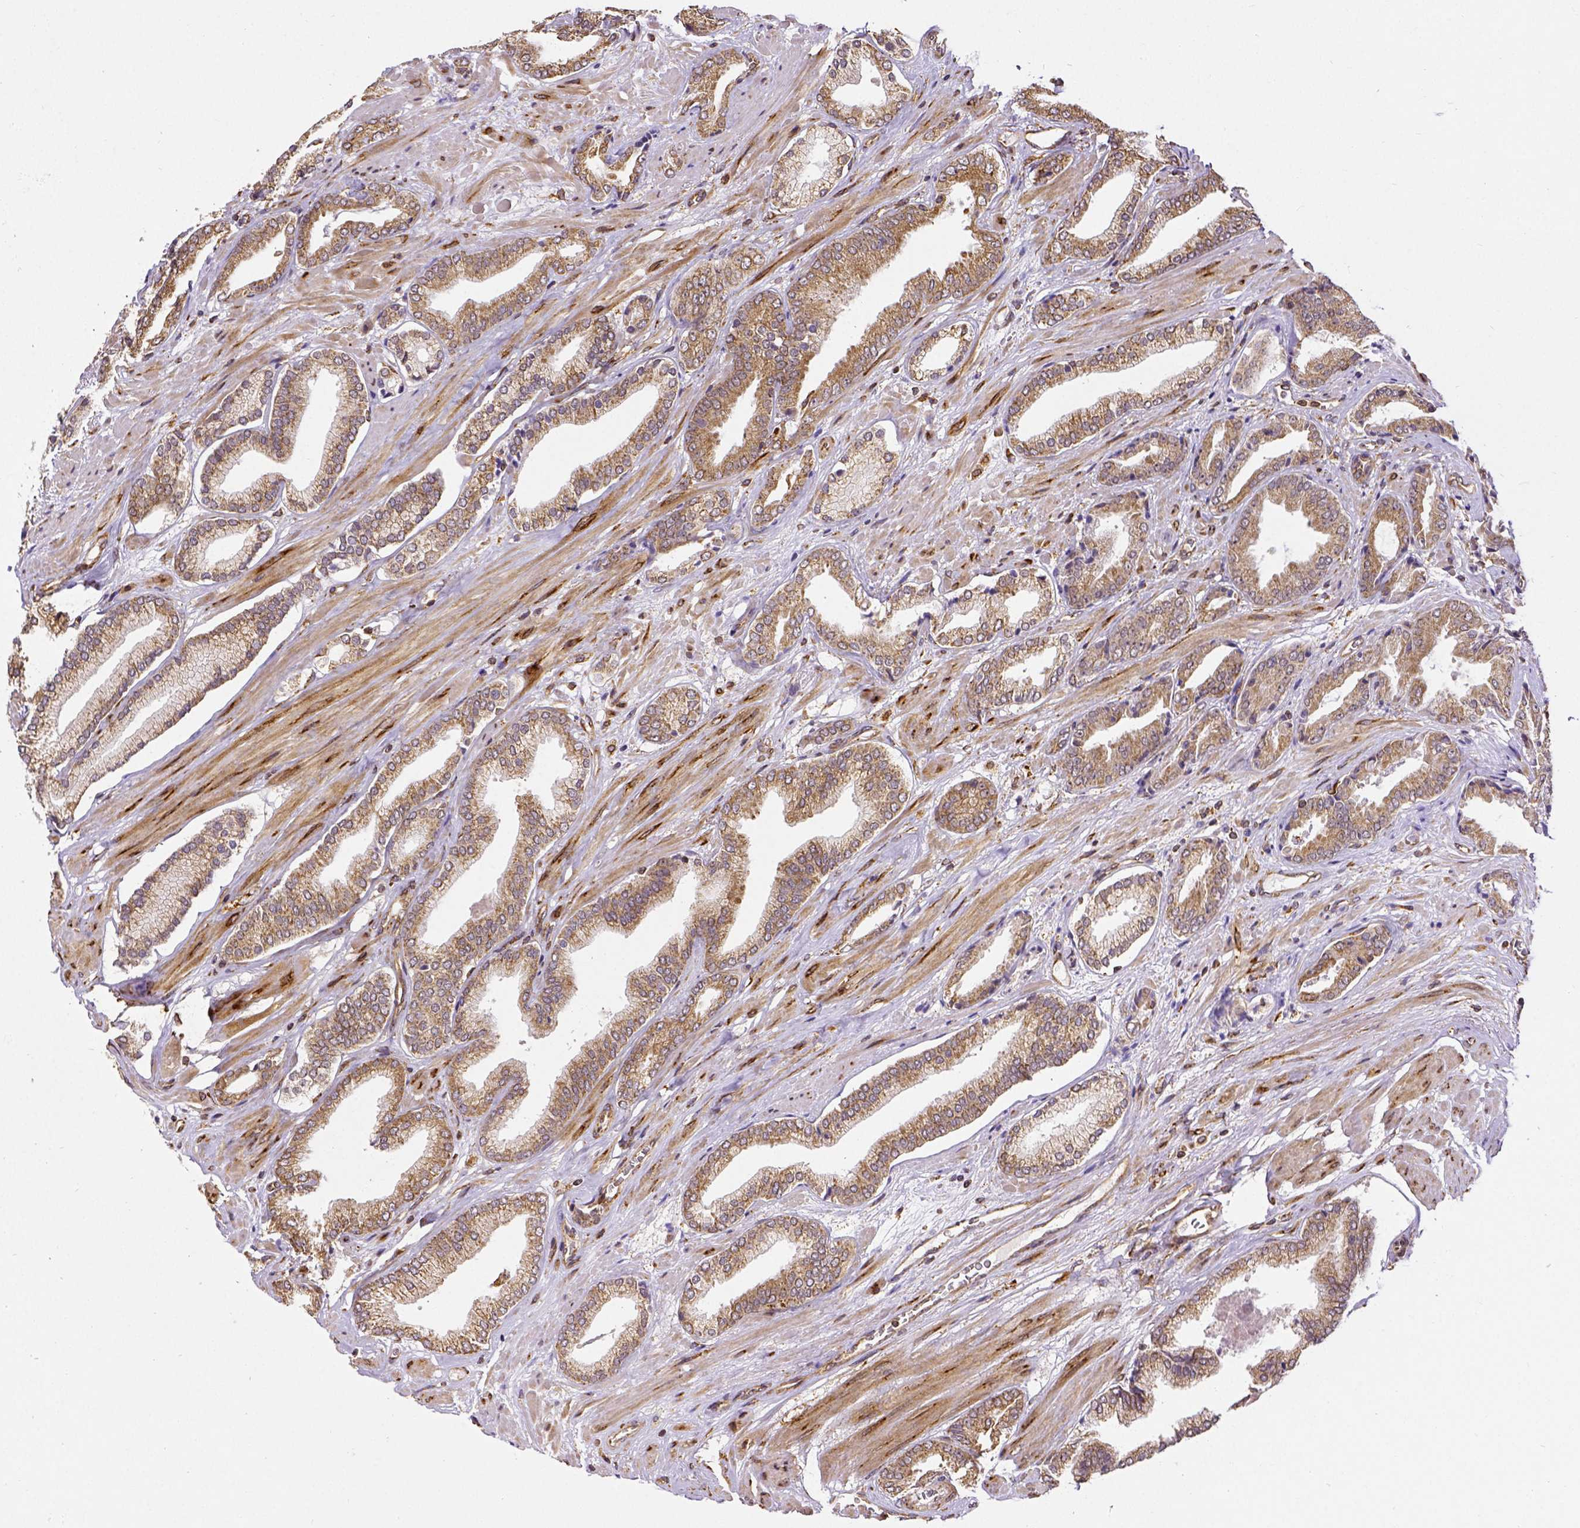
{"staining": {"intensity": "moderate", "quantity": ">75%", "location": "cytoplasmic/membranous"}, "tissue": "prostate cancer", "cell_type": "Tumor cells", "image_type": "cancer", "snomed": [{"axis": "morphology", "description": "Adenocarcinoma, High grade"}, {"axis": "topography", "description": "Prostate"}], "caption": "High-magnification brightfield microscopy of prostate cancer (adenocarcinoma (high-grade)) stained with DAB (3,3'-diaminobenzidine) (brown) and counterstained with hematoxylin (blue). tumor cells exhibit moderate cytoplasmic/membranous positivity is present in approximately>75% of cells.", "gene": "MTDH", "patient": {"sex": "male", "age": 56}}